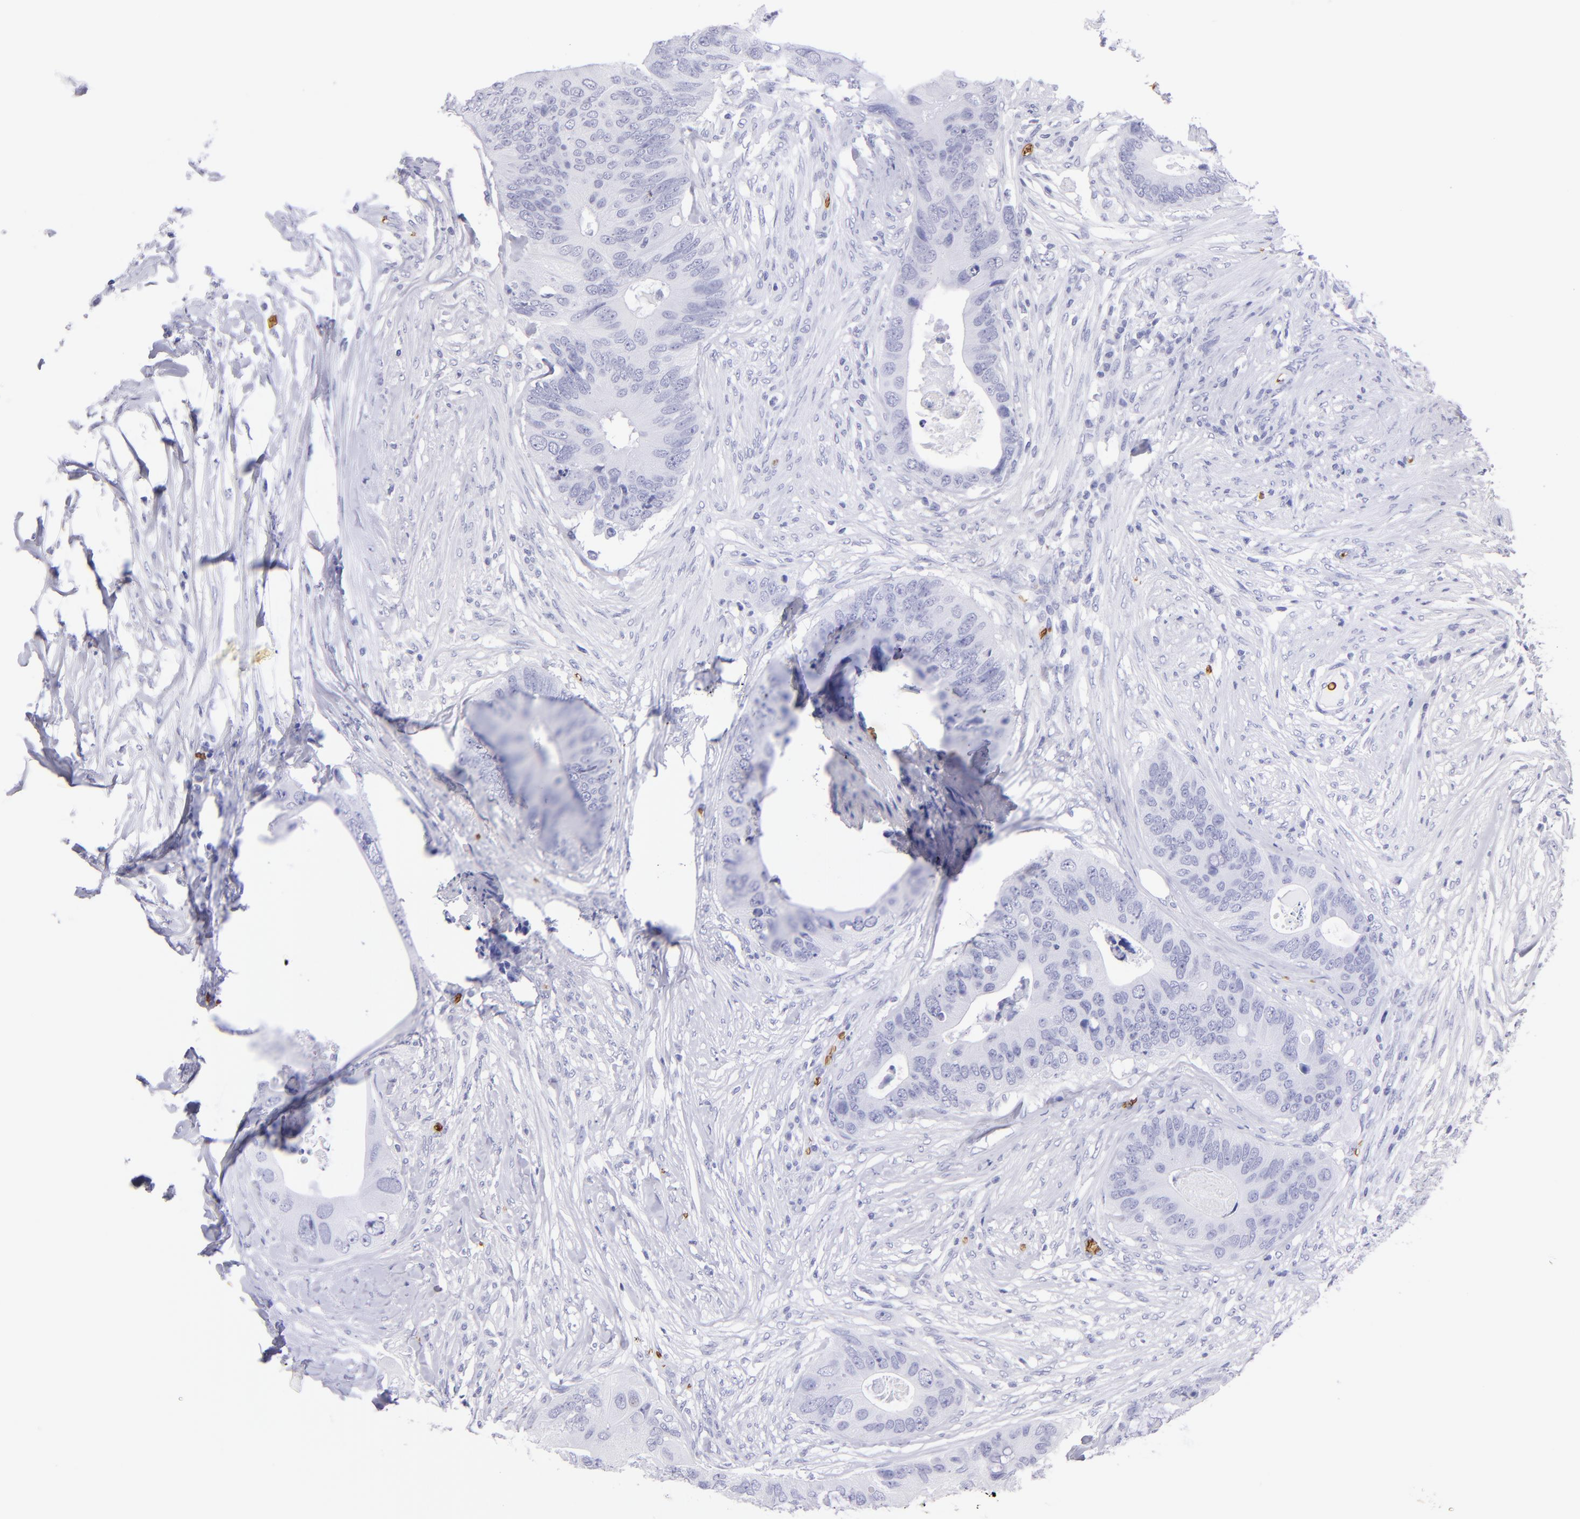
{"staining": {"intensity": "negative", "quantity": "none", "location": "none"}, "tissue": "colorectal cancer", "cell_type": "Tumor cells", "image_type": "cancer", "snomed": [{"axis": "morphology", "description": "Adenocarcinoma, NOS"}, {"axis": "topography", "description": "Colon"}], "caption": "An image of colorectal cancer stained for a protein displays no brown staining in tumor cells.", "gene": "GYPA", "patient": {"sex": "male", "age": 71}}